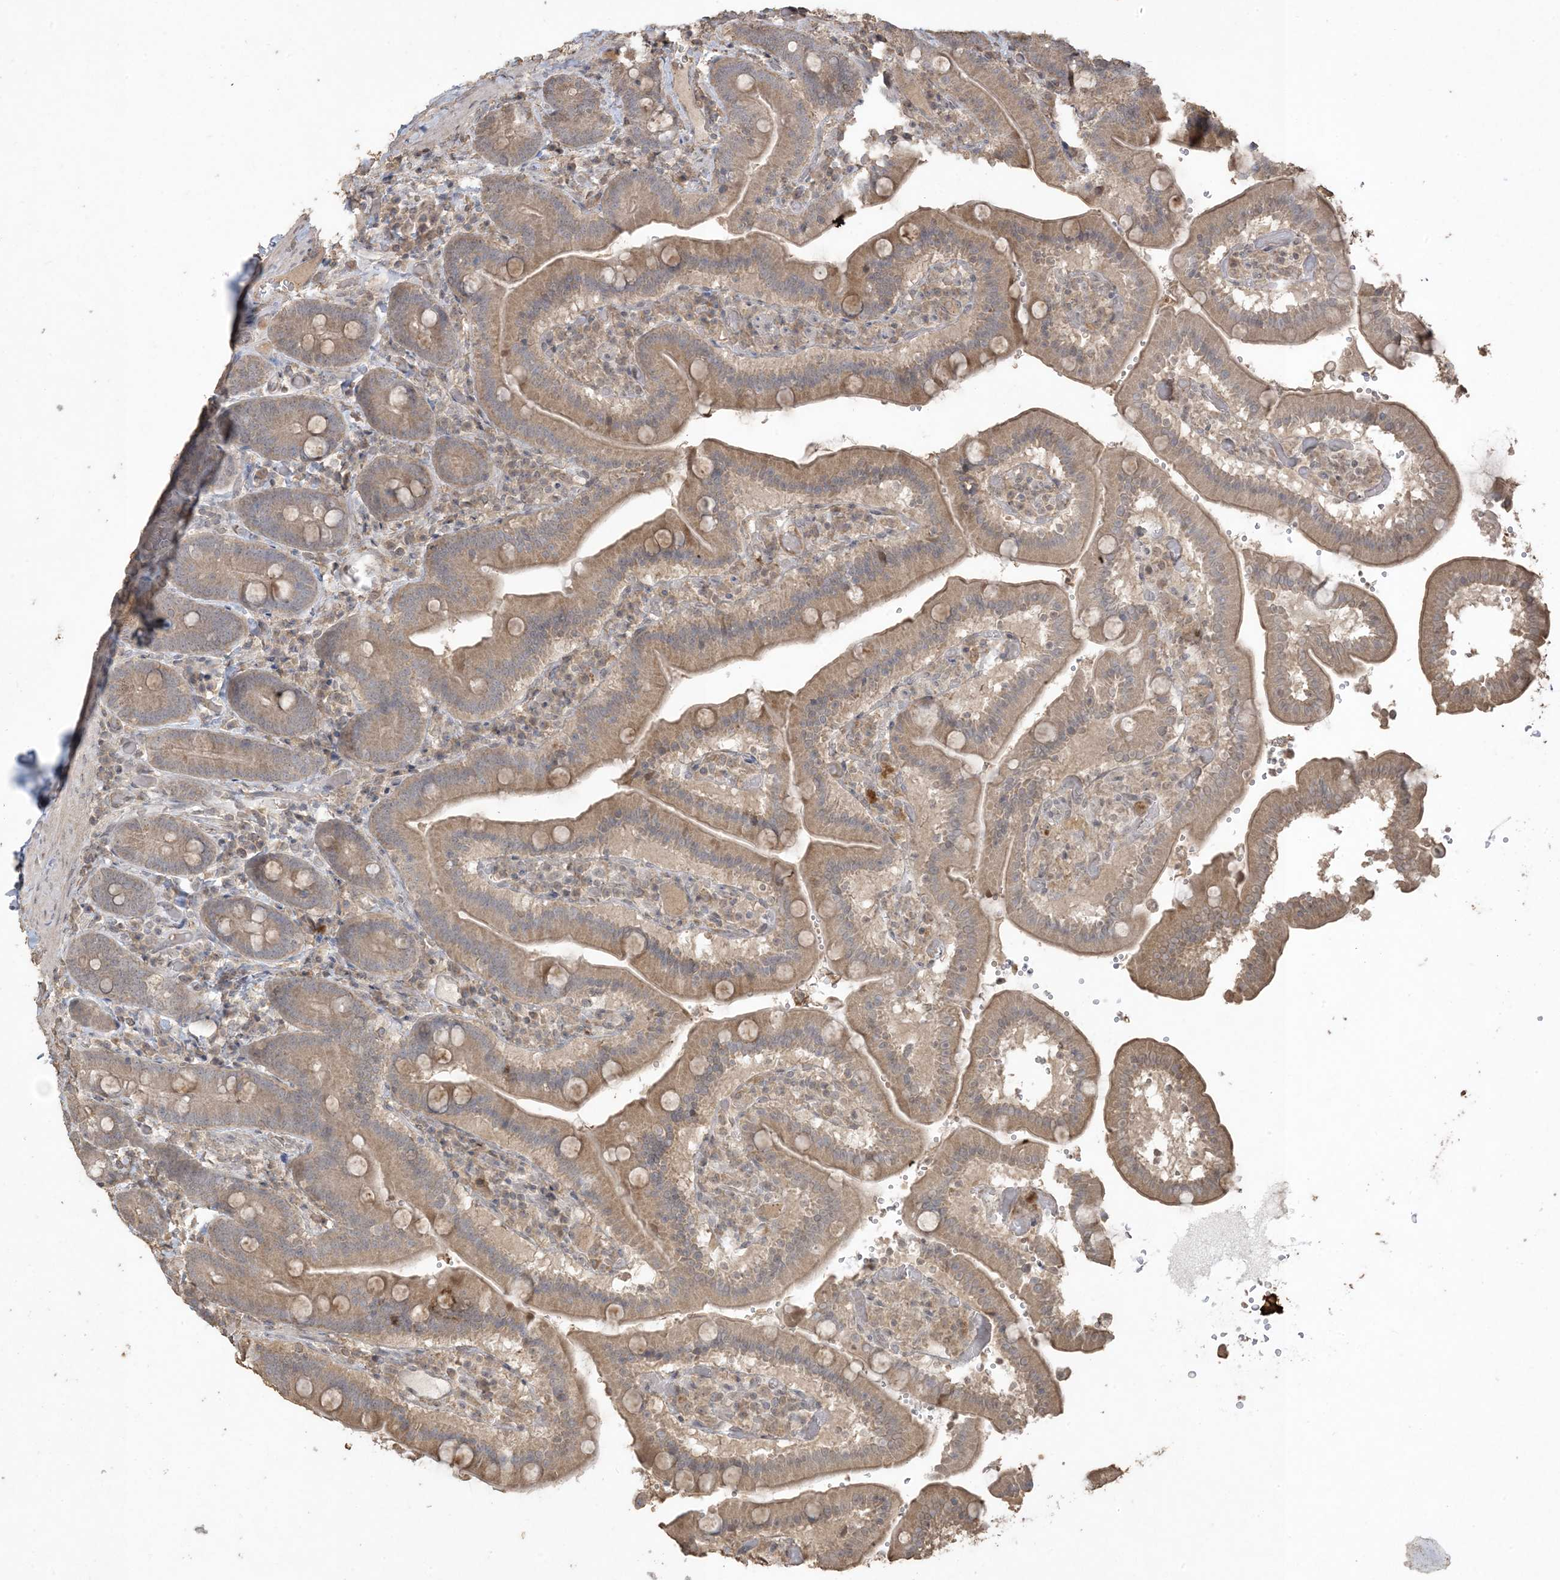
{"staining": {"intensity": "moderate", "quantity": ">75%", "location": "cytoplasmic/membranous"}, "tissue": "duodenum", "cell_type": "Glandular cells", "image_type": "normal", "snomed": [{"axis": "morphology", "description": "Normal tissue, NOS"}, {"axis": "topography", "description": "Duodenum"}], "caption": "IHC of normal duodenum reveals medium levels of moderate cytoplasmic/membranous staining in approximately >75% of glandular cells.", "gene": "EFCAB8", "patient": {"sex": "female", "age": 62}}